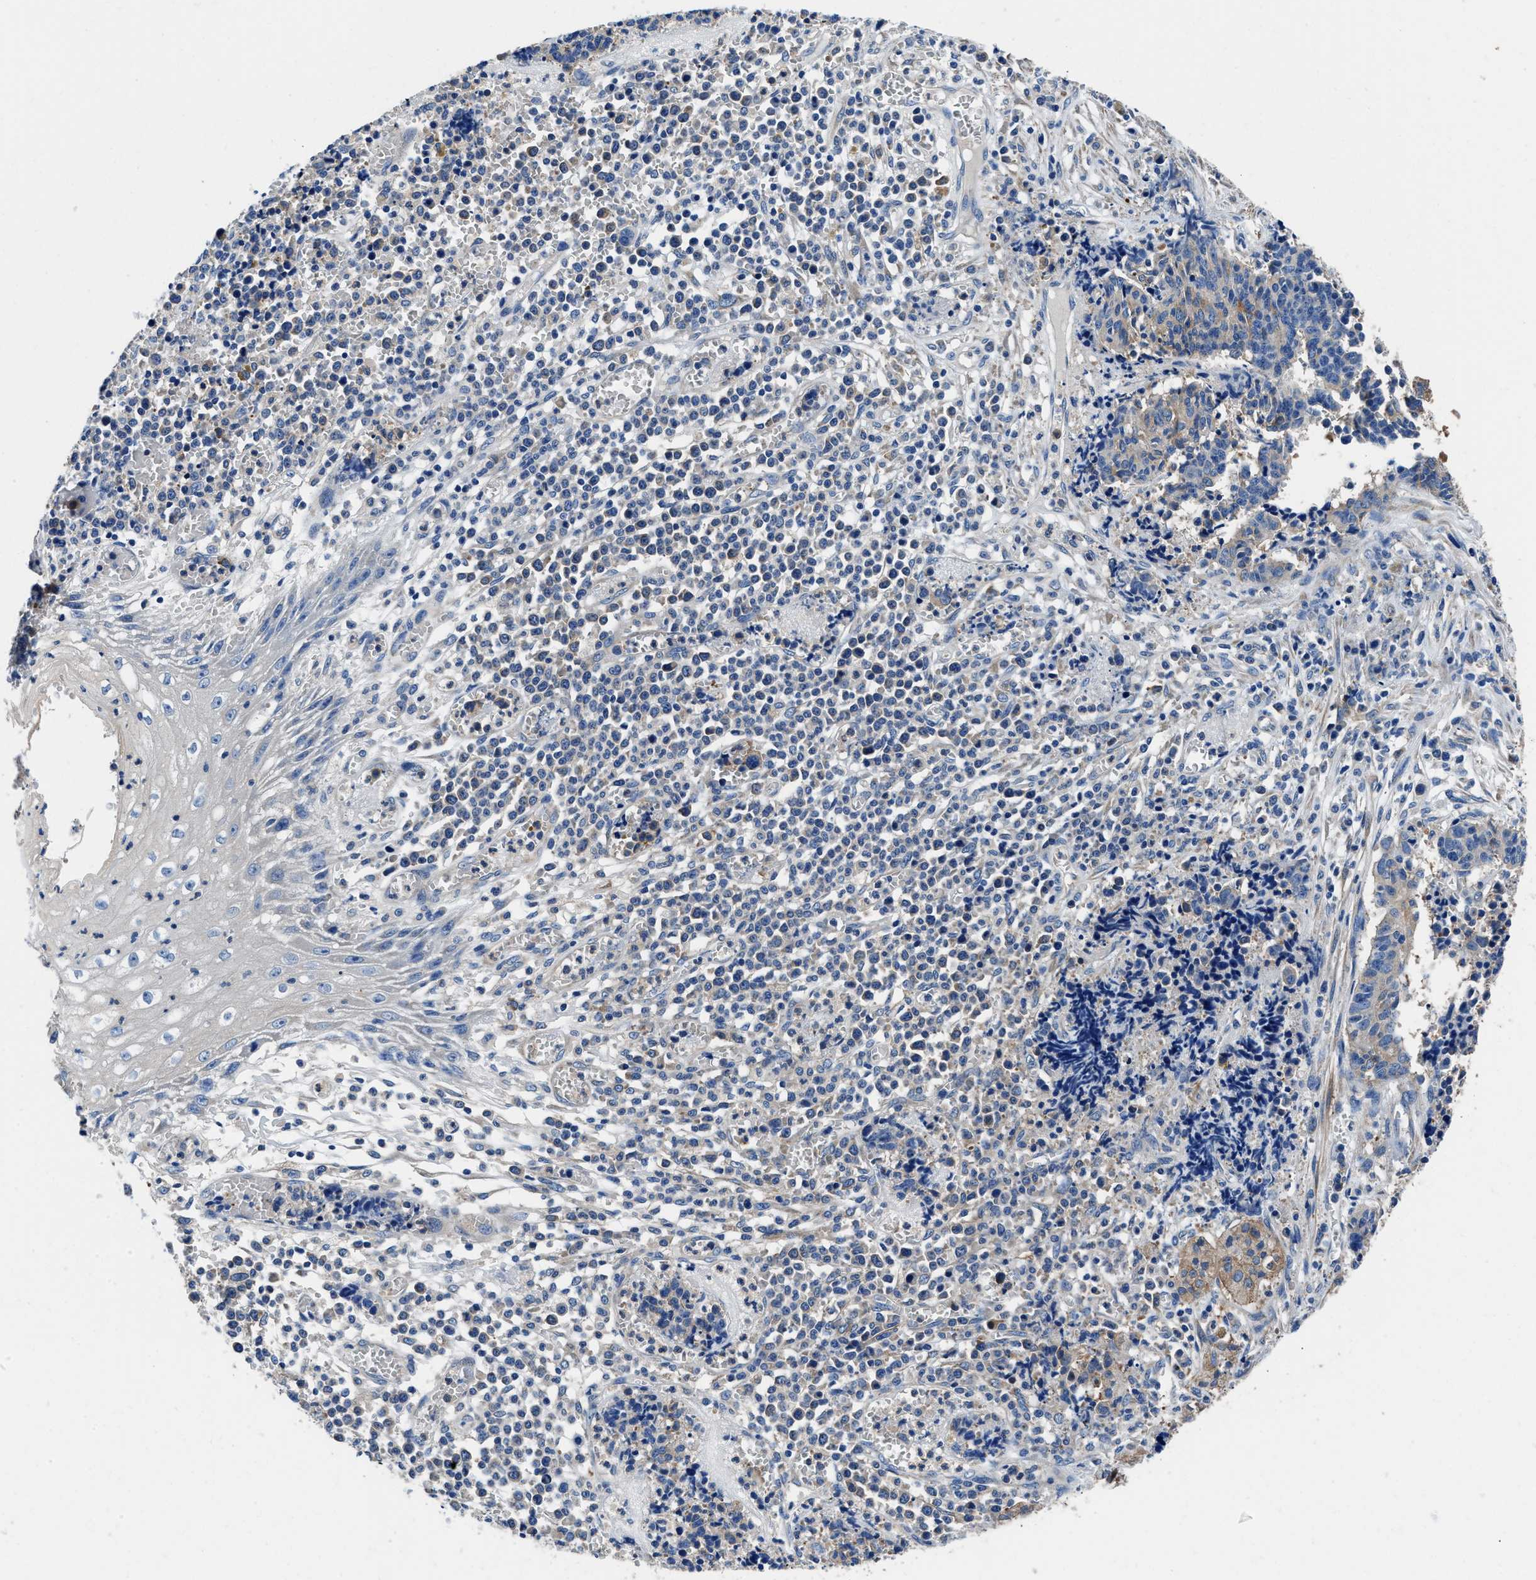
{"staining": {"intensity": "weak", "quantity": "25%-75%", "location": "cytoplasmic/membranous"}, "tissue": "cervical cancer", "cell_type": "Tumor cells", "image_type": "cancer", "snomed": [{"axis": "morphology", "description": "Squamous cell carcinoma, NOS"}, {"axis": "topography", "description": "Cervix"}], "caption": "Weak cytoplasmic/membranous protein positivity is seen in approximately 25%-75% of tumor cells in cervical squamous cell carcinoma.", "gene": "NEU1", "patient": {"sex": "female", "age": 35}}